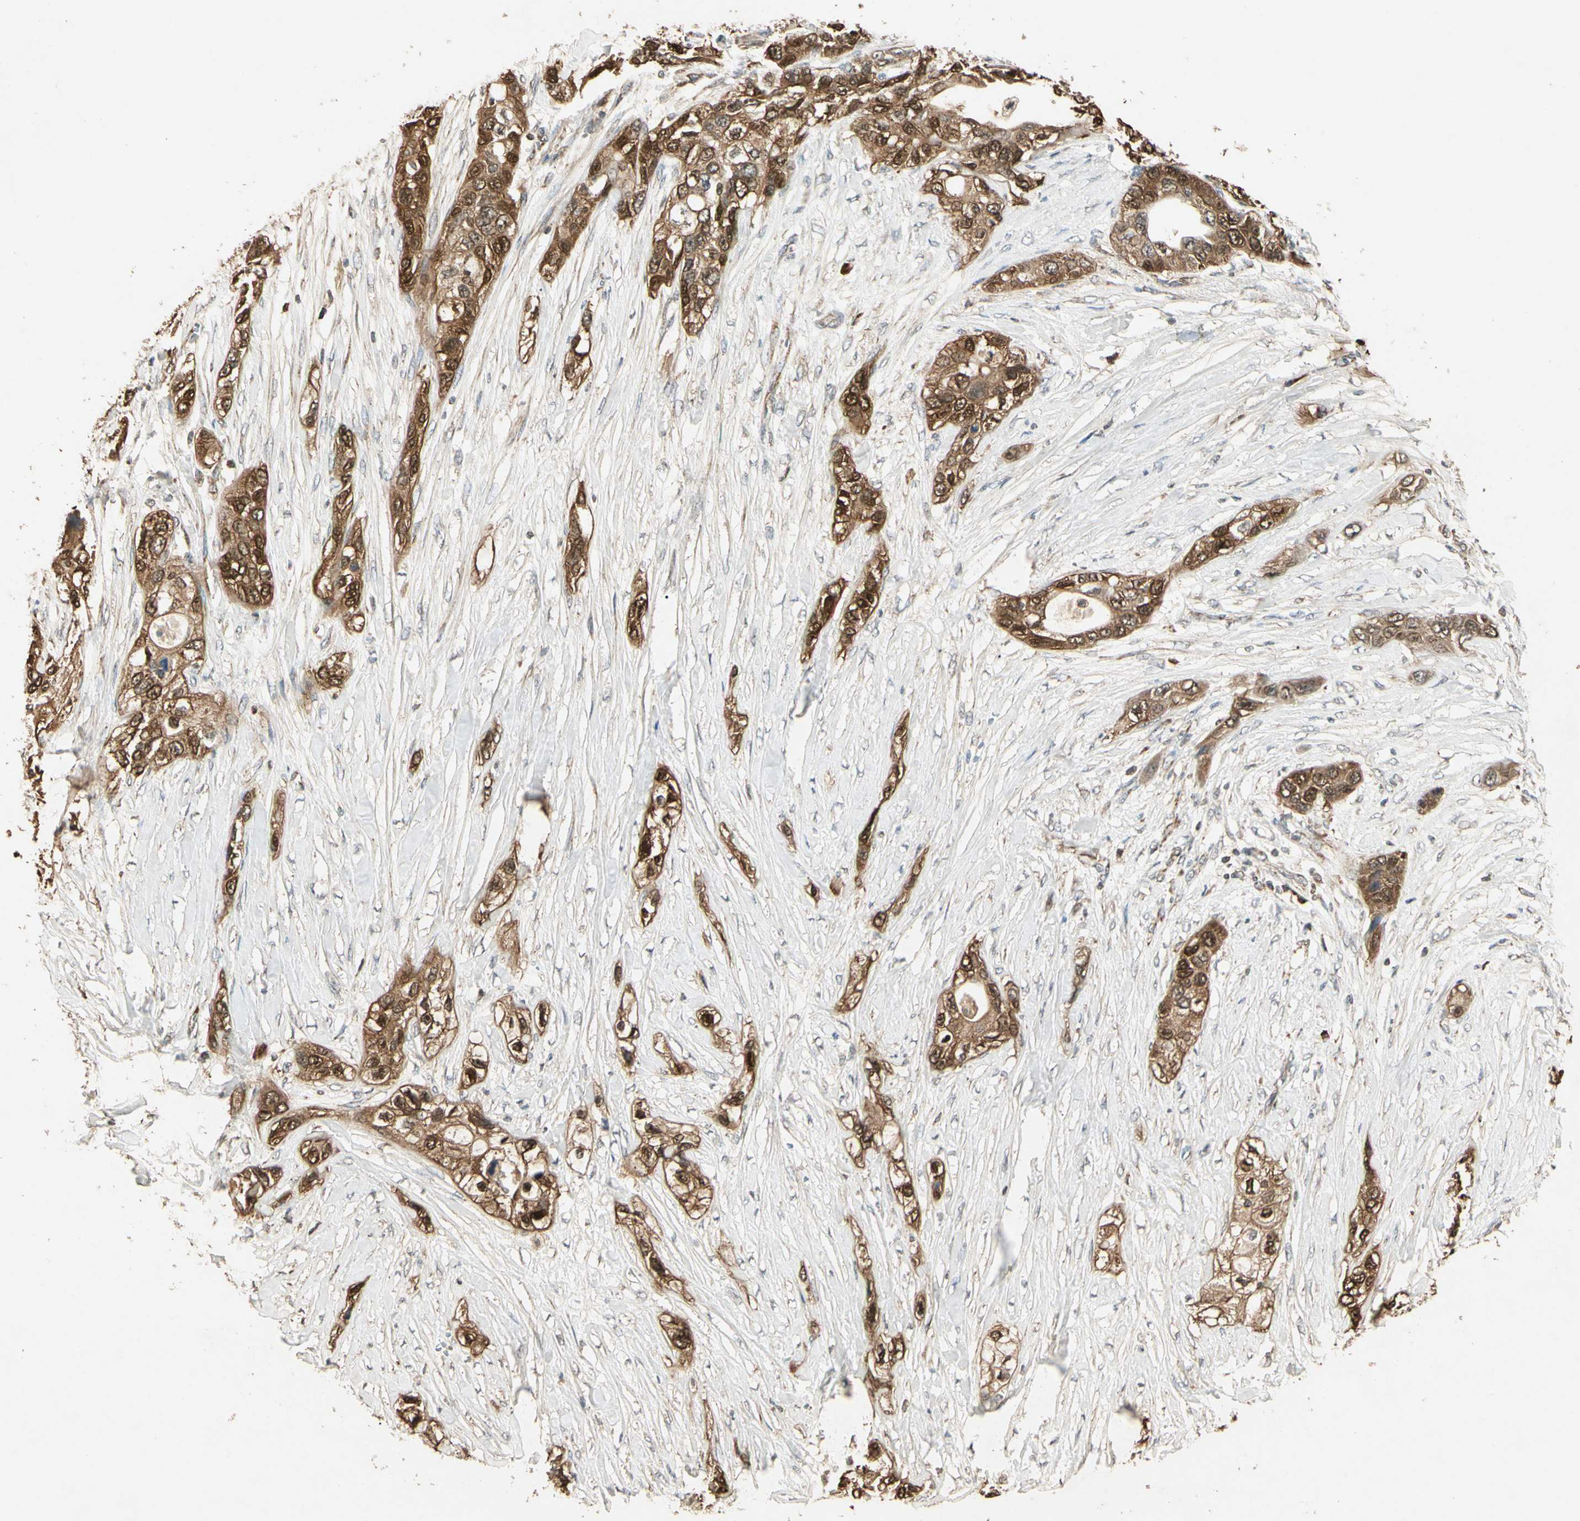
{"staining": {"intensity": "moderate", "quantity": ">75%", "location": "cytoplasmic/membranous,nuclear"}, "tissue": "pancreatic cancer", "cell_type": "Tumor cells", "image_type": "cancer", "snomed": [{"axis": "morphology", "description": "Adenocarcinoma, NOS"}, {"axis": "topography", "description": "Pancreas"}], "caption": "Immunohistochemistry staining of adenocarcinoma (pancreatic), which displays medium levels of moderate cytoplasmic/membranous and nuclear positivity in about >75% of tumor cells indicating moderate cytoplasmic/membranous and nuclear protein staining. The staining was performed using DAB (3,3'-diaminobenzidine) (brown) for protein detection and nuclei were counterstained in hematoxylin (blue).", "gene": "PRDX5", "patient": {"sex": "female", "age": 70}}